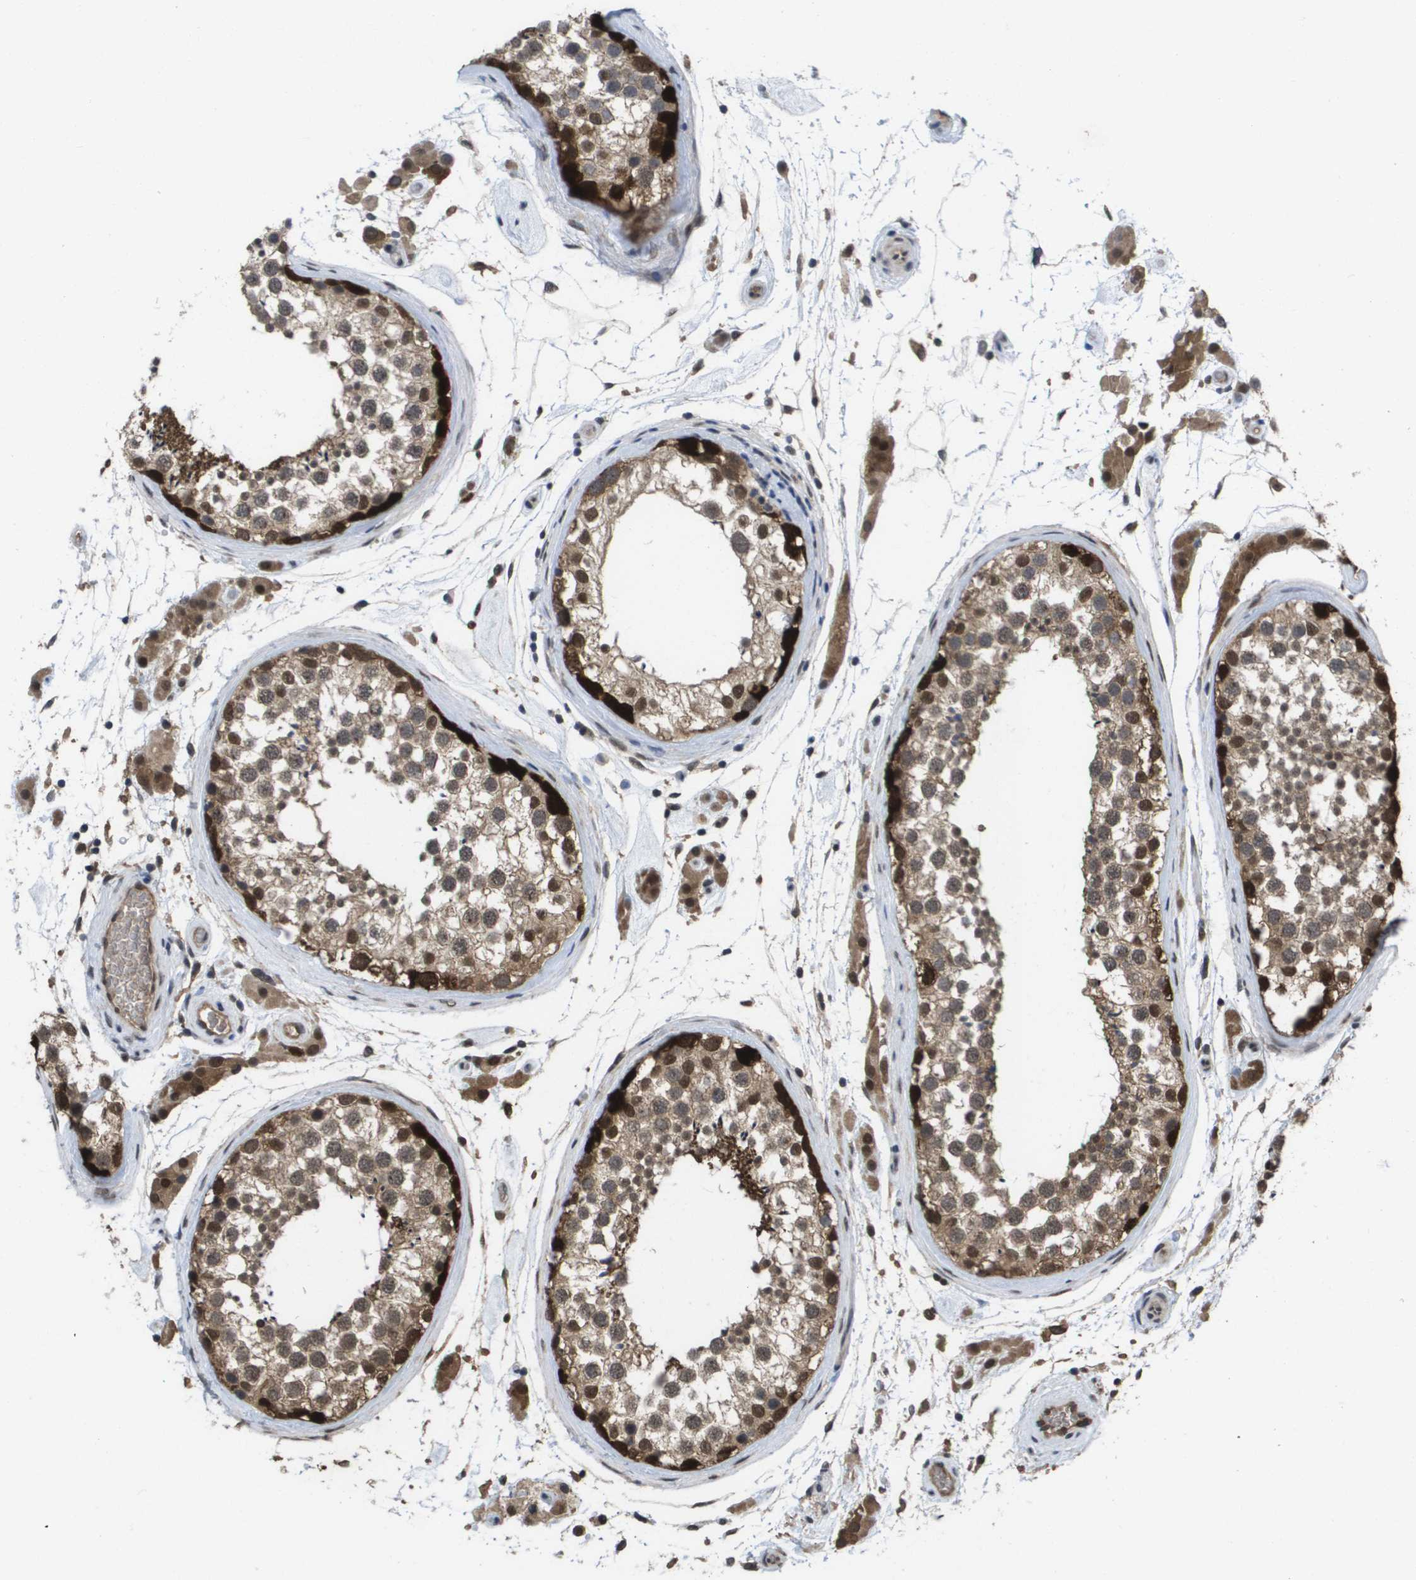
{"staining": {"intensity": "strong", "quantity": ">75%", "location": "cytoplasmic/membranous,nuclear"}, "tissue": "testis", "cell_type": "Cells in seminiferous ducts", "image_type": "normal", "snomed": [{"axis": "morphology", "description": "Normal tissue, NOS"}, {"axis": "topography", "description": "Testis"}], "caption": "Benign testis was stained to show a protein in brown. There is high levels of strong cytoplasmic/membranous,nuclear expression in about >75% of cells in seminiferous ducts.", "gene": "AMBRA1", "patient": {"sex": "male", "age": 46}}